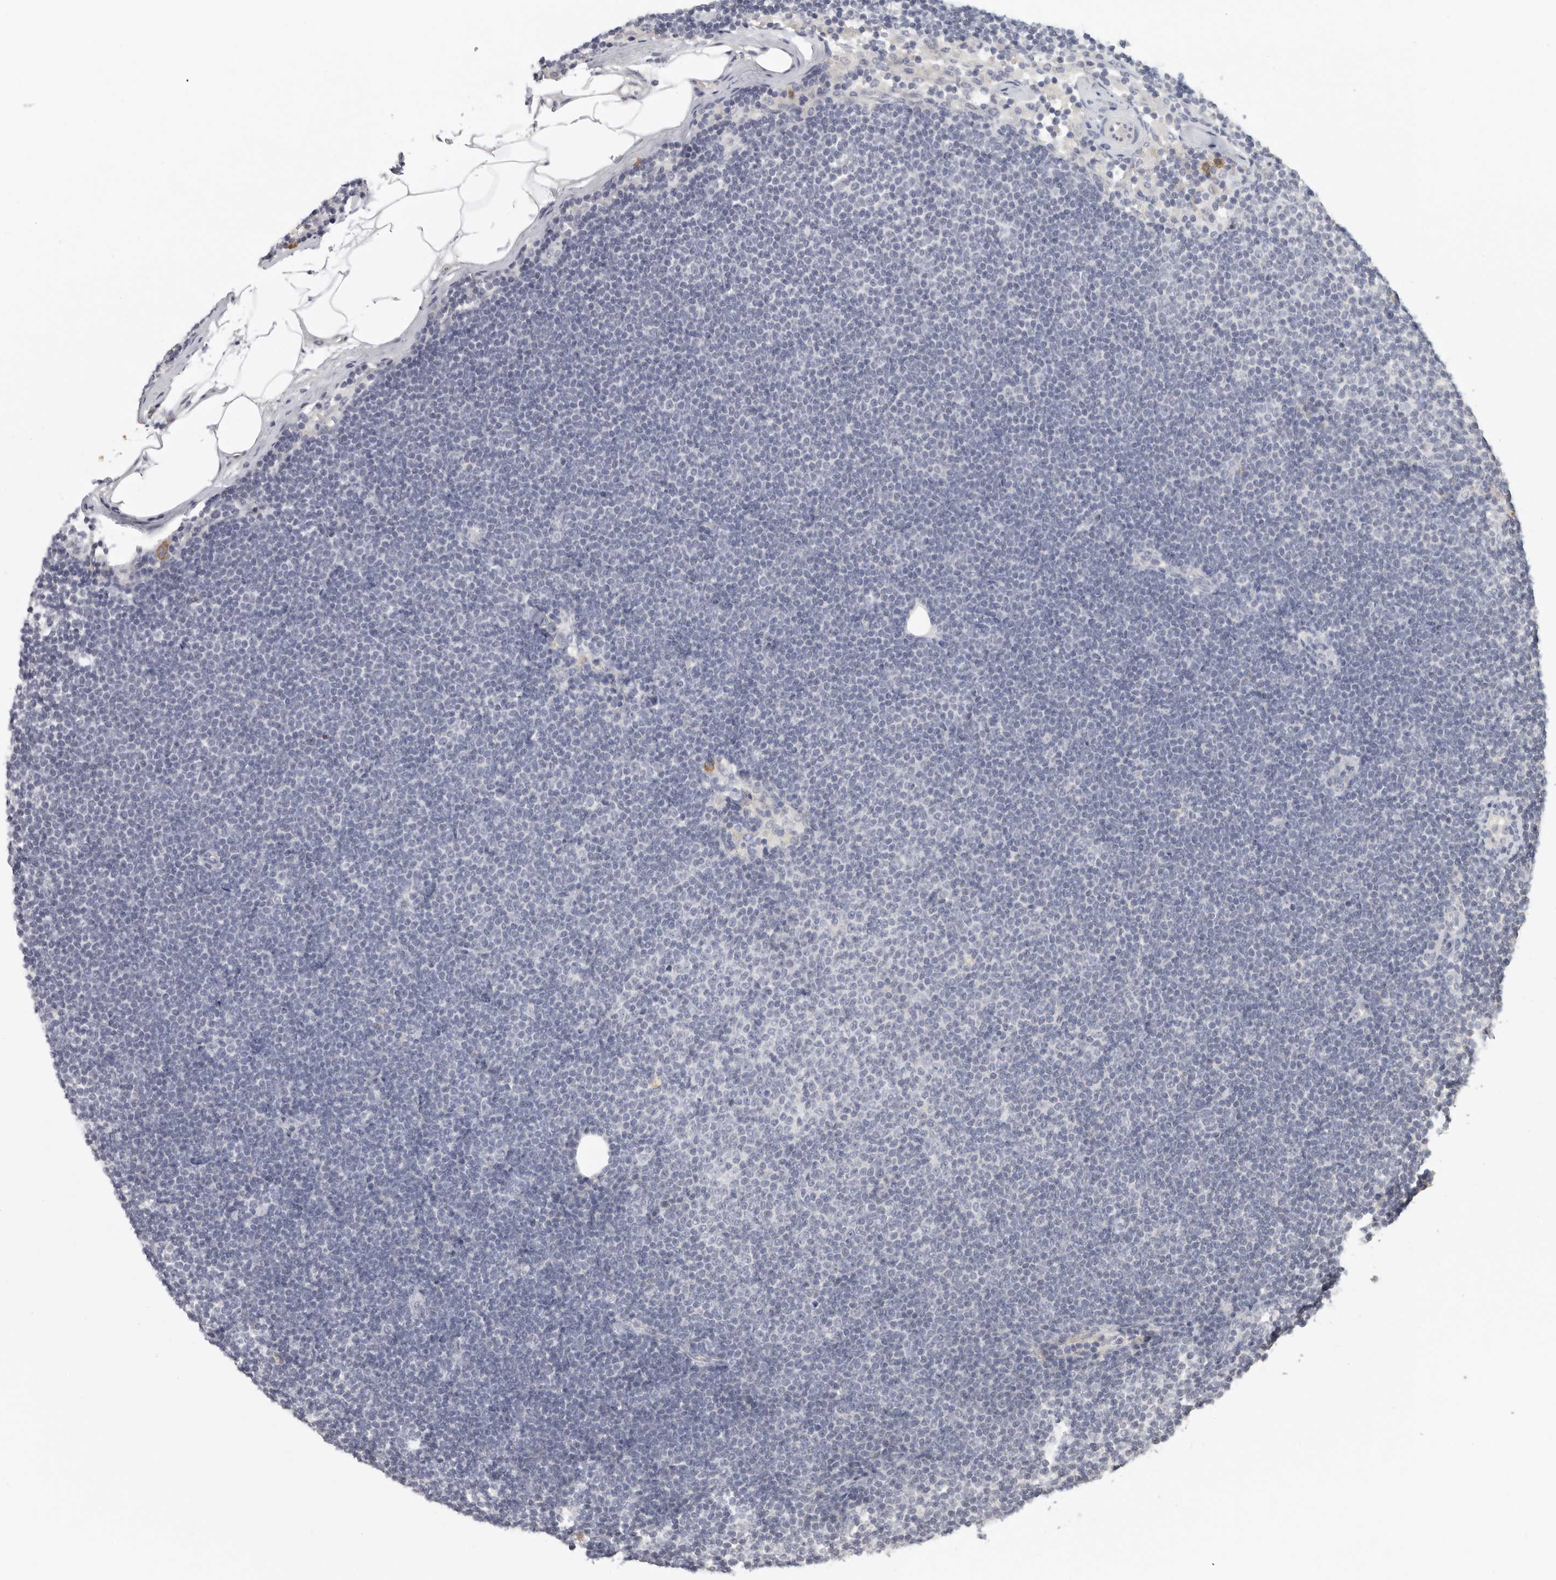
{"staining": {"intensity": "negative", "quantity": "none", "location": "none"}, "tissue": "lymphoma", "cell_type": "Tumor cells", "image_type": "cancer", "snomed": [{"axis": "morphology", "description": "Malignant lymphoma, non-Hodgkin's type, Low grade"}, {"axis": "topography", "description": "Lymph node"}], "caption": "Immunohistochemistry (IHC) of human malignant lymphoma, non-Hodgkin's type (low-grade) reveals no expression in tumor cells.", "gene": "DNAJC11", "patient": {"sex": "female", "age": 53}}